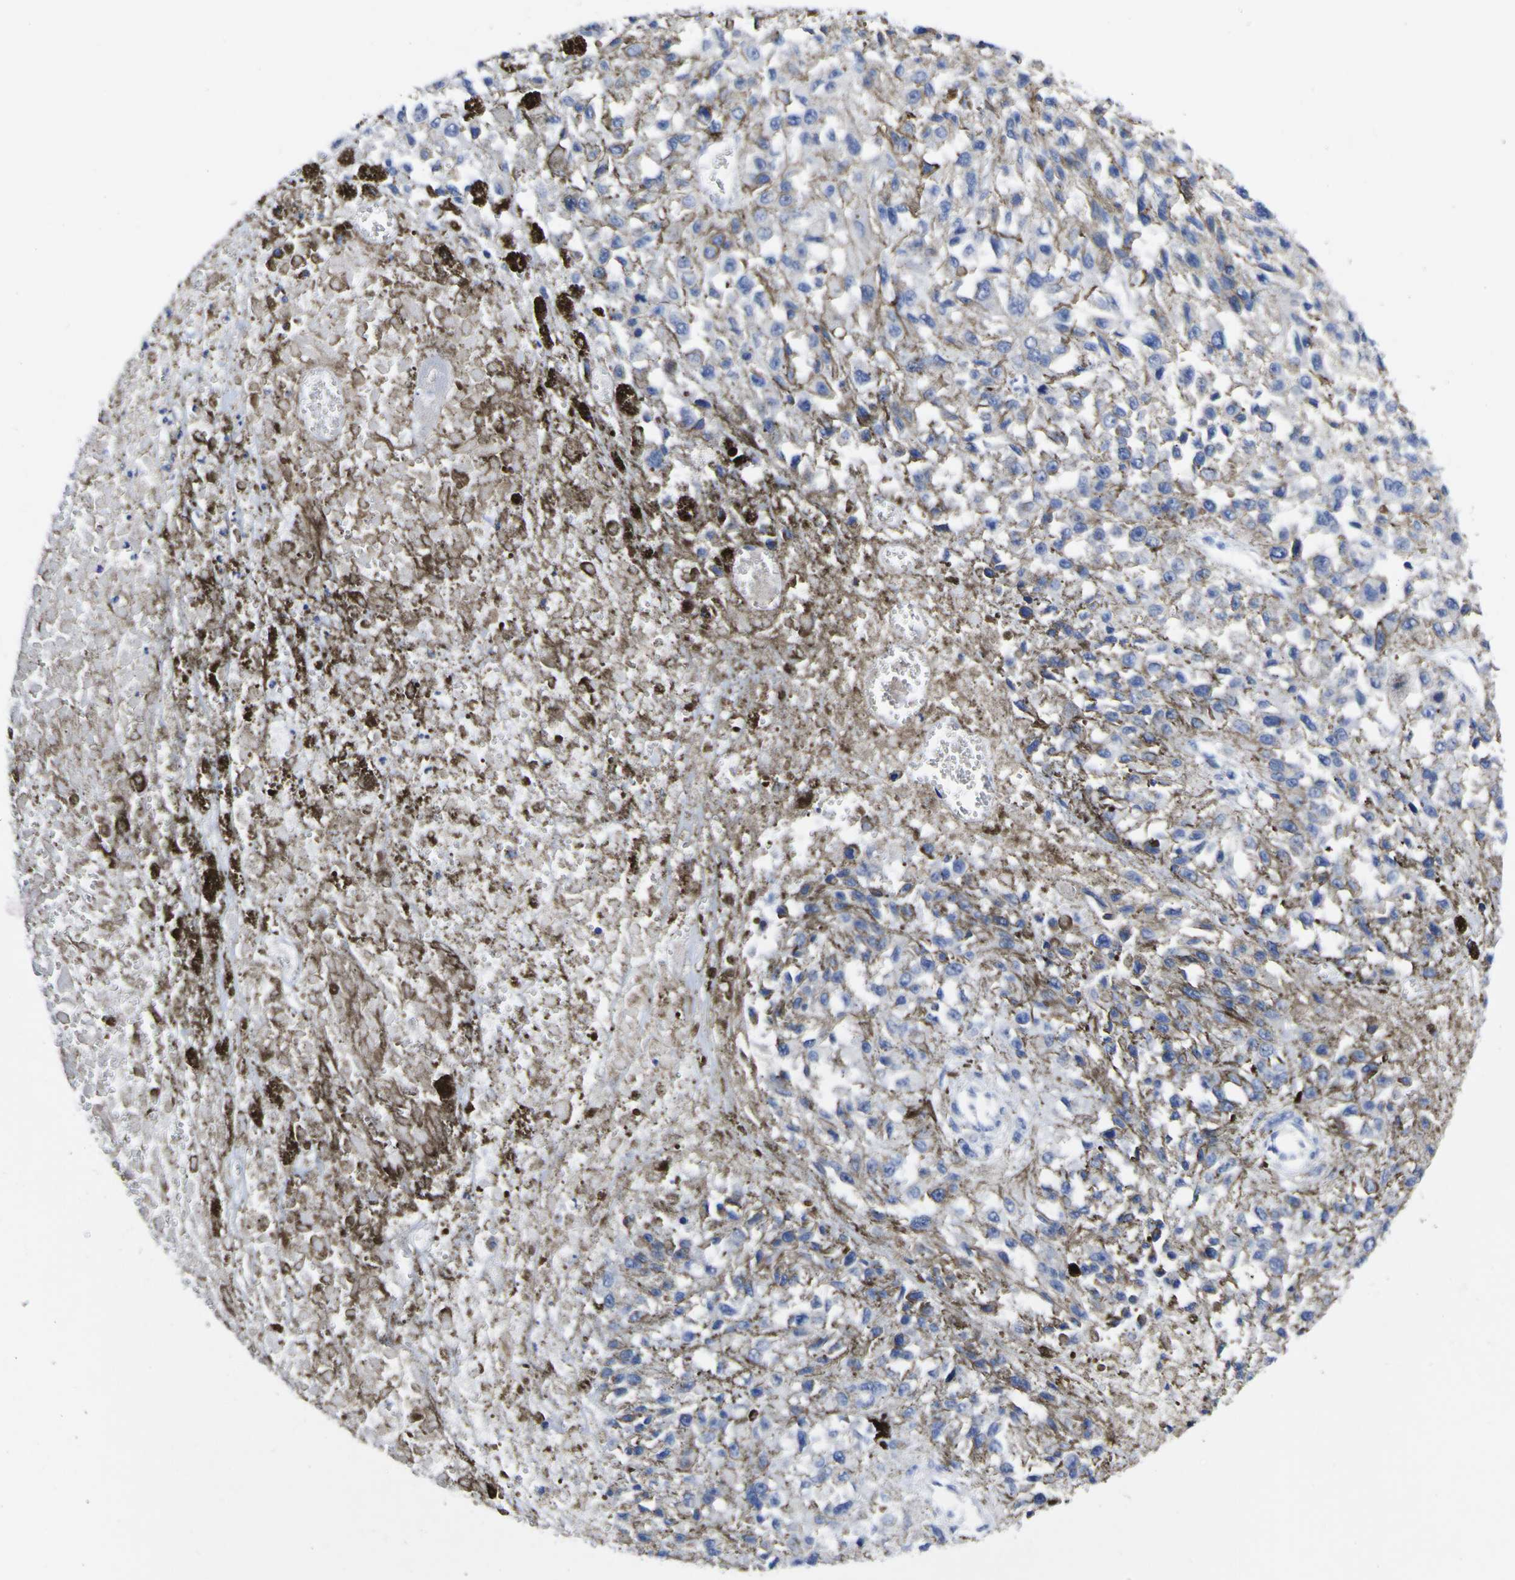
{"staining": {"intensity": "negative", "quantity": "none", "location": "none"}, "tissue": "melanoma", "cell_type": "Tumor cells", "image_type": "cancer", "snomed": [{"axis": "morphology", "description": "Malignant melanoma, Metastatic site"}, {"axis": "topography", "description": "Lymph node"}], "caption": "DAB (3,3'-diaminobenzidine) immunohistochemical staining of human malignant melanoma (metastatic site) shows no significant positivity in tumor cells. (Stains: DAB immunohistochemistry with hematoxylin counter stain, Microscopy: brightfield microscopy at high magnification).", "gene": "CASP6", "patient": {"sex": "male", "age": 59}}